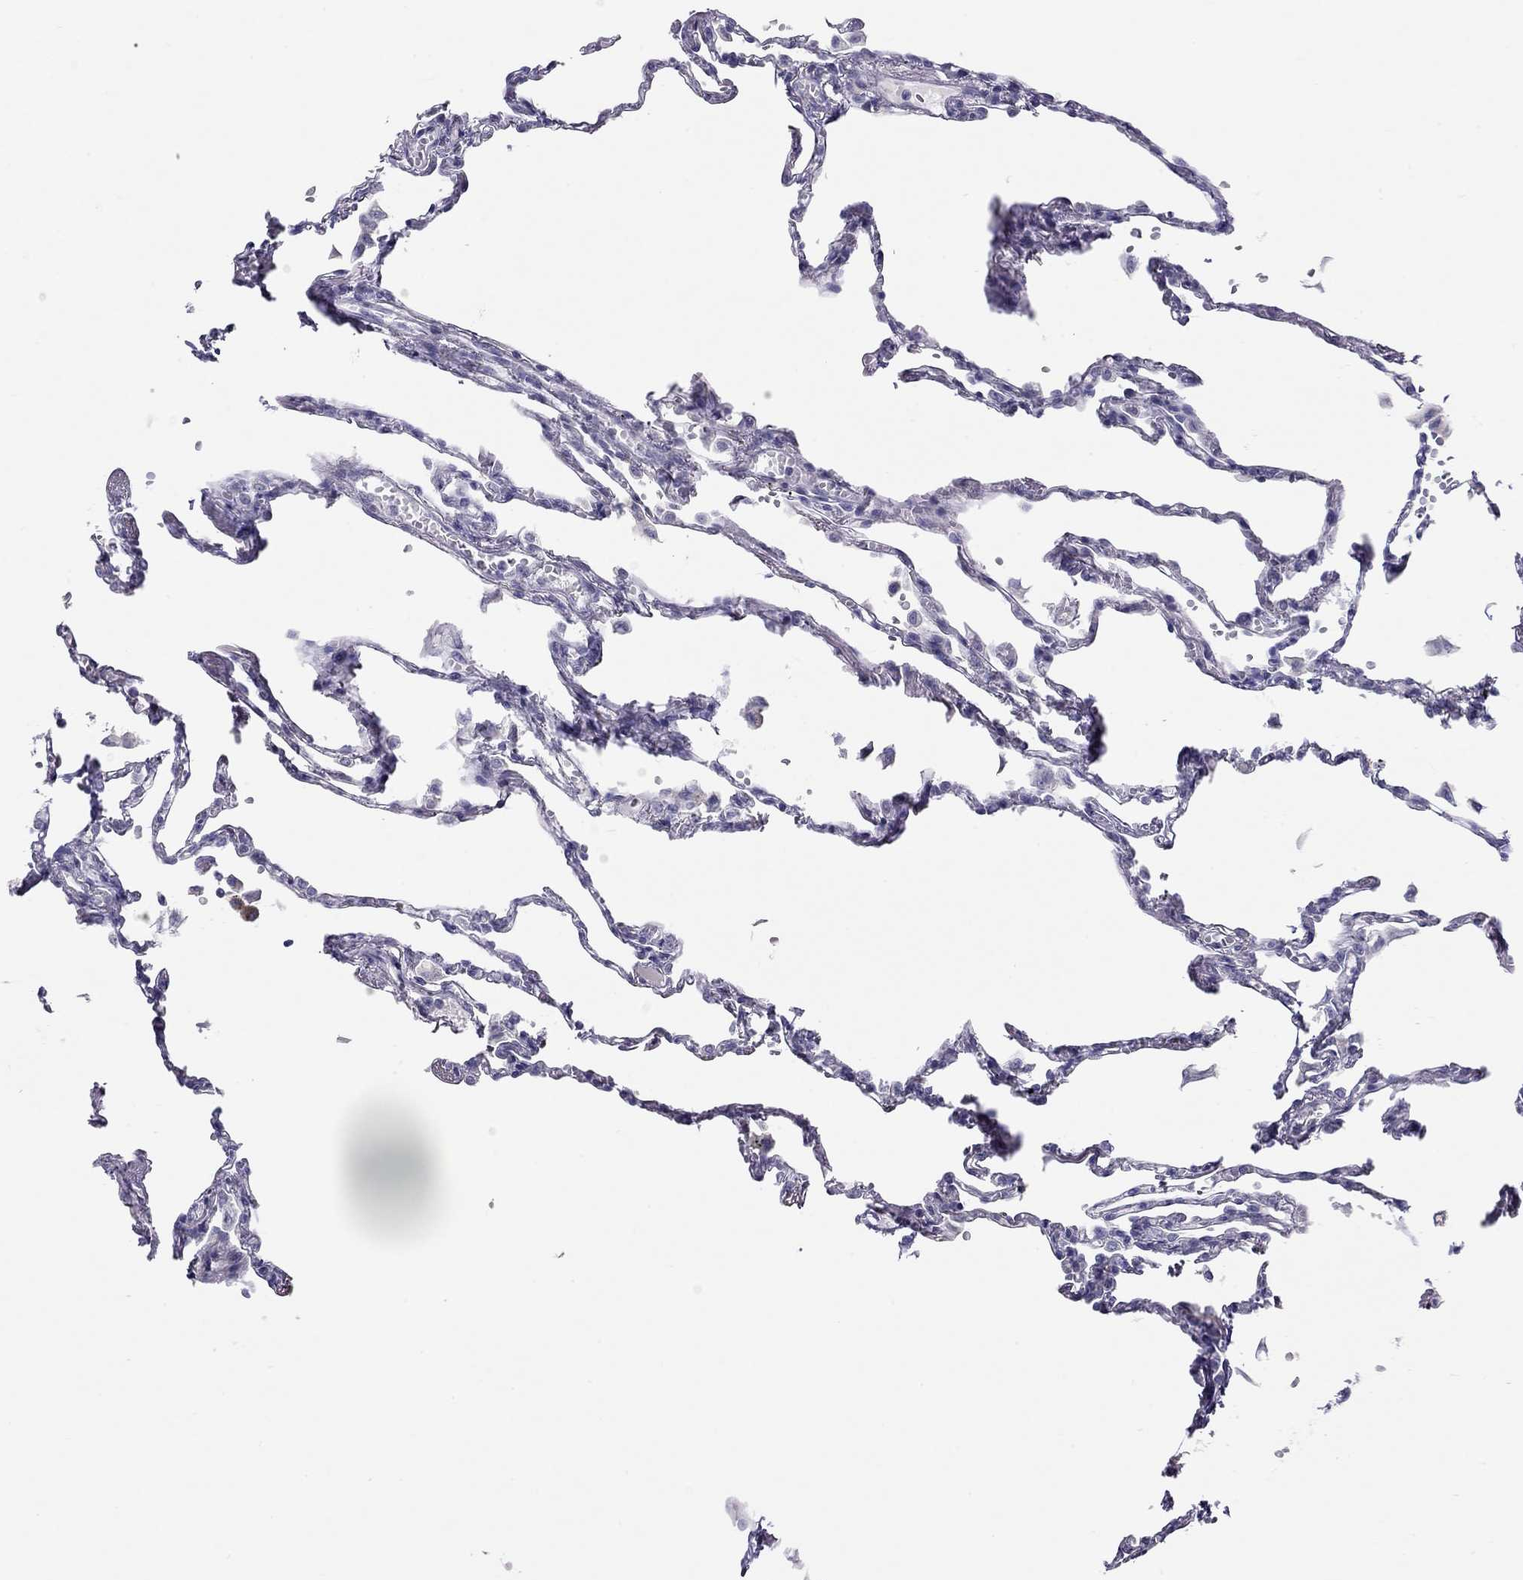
{"staining": {"intensity": "negative", "quantity": "none", "location": "none"}, "tissue": "lung", "cell_type": "Alveolar cells", "image_type": "normal", "snomed": [{"axis": "morphology", "description": "Normal tissue, NOS"}, {"axis": "topography", "description": "Lung"}], "caption": "DAB immunohistochemical staining of benign human lung demonstrates no significant staining in alveolar cells.", "gene": "KCNV2", "patient": {"sex": "male", "age": 78}}